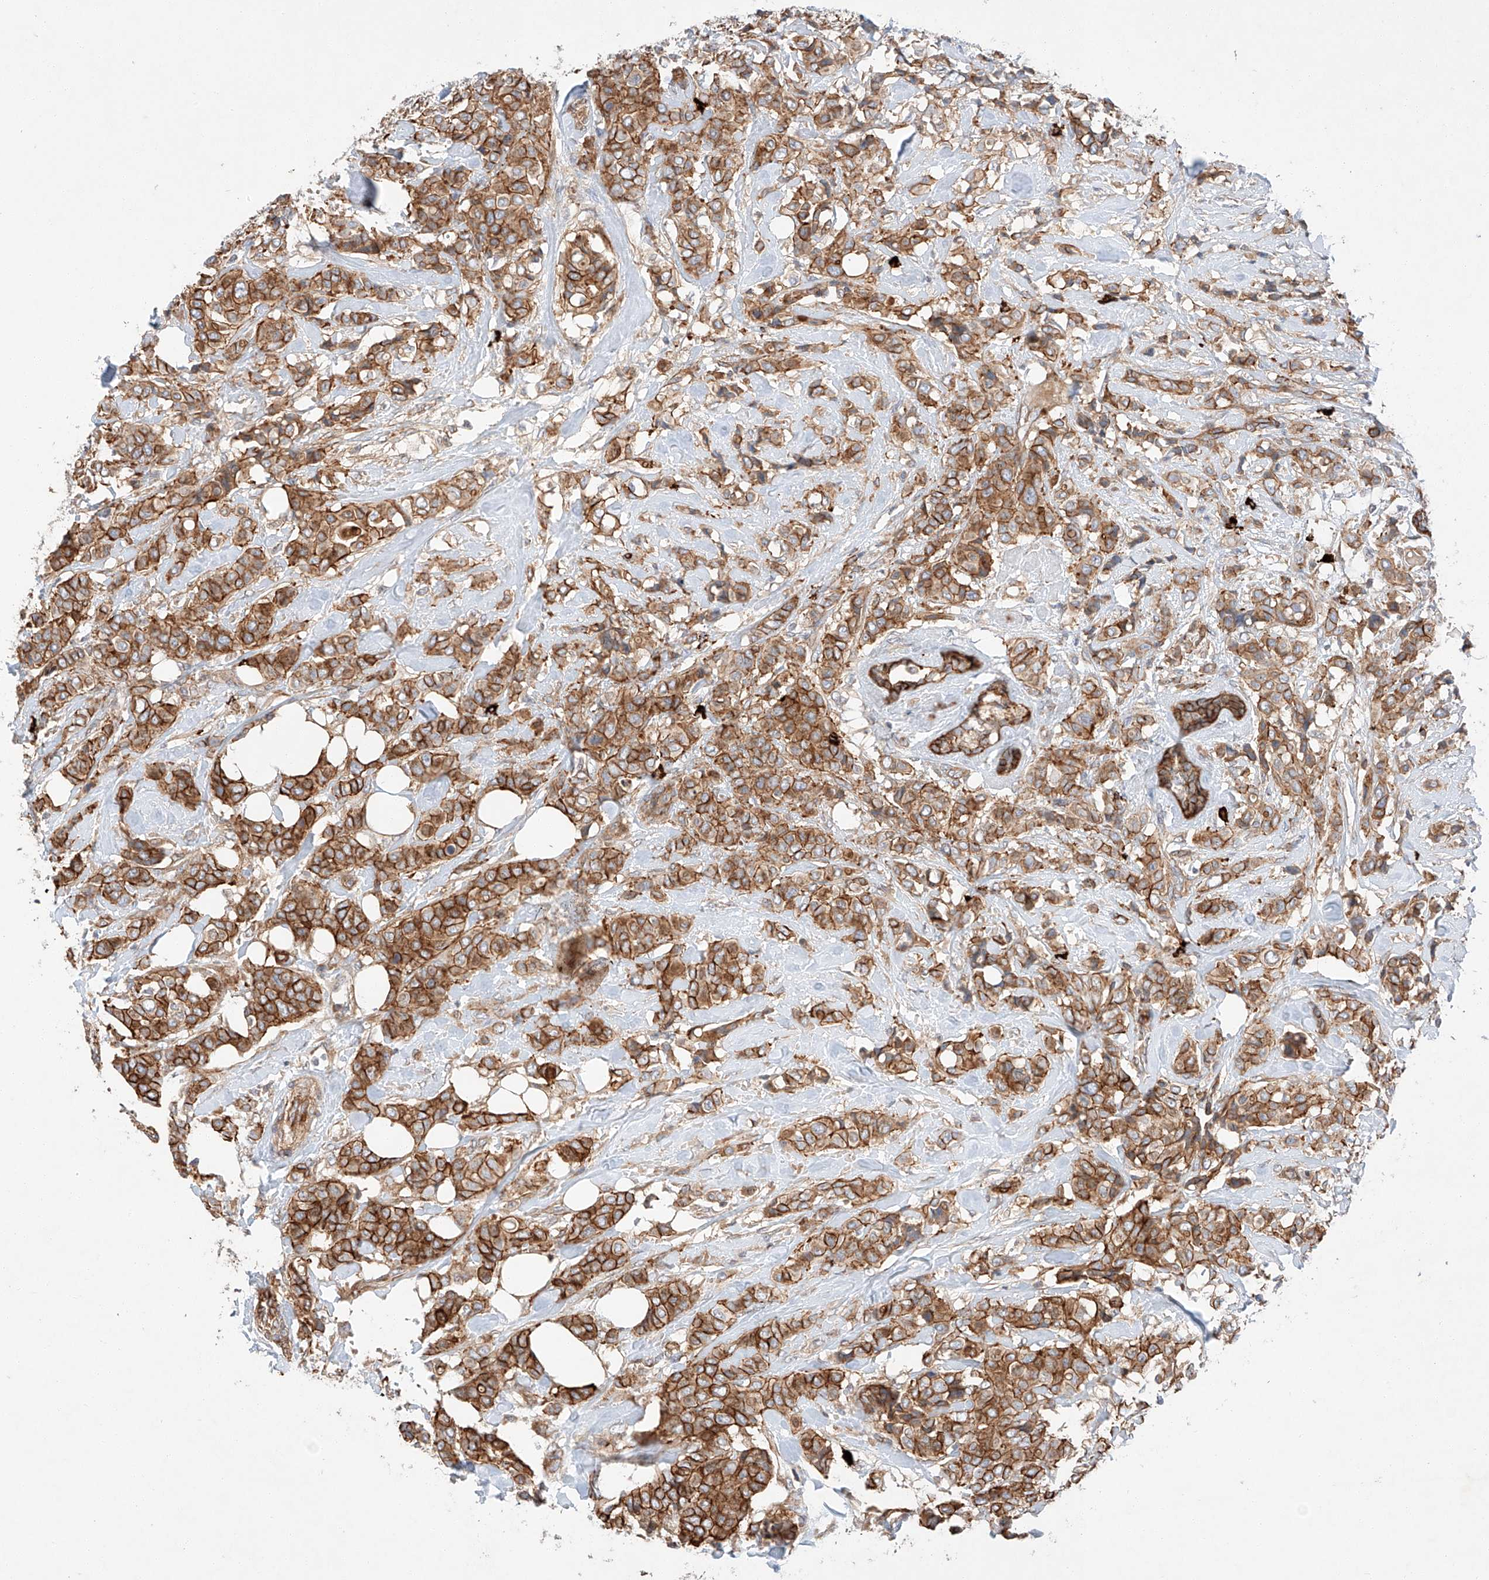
{"staining": {"intensity": "moderate", "quantity": ">75%", "location": "cytoplasmic/membranous"}, "tissue": "breast cancer", "cell_type": "Tumor cells", "image_type": "cancer", "snomed": [{"axis": "morphology", "description": "Lobular carcinoma"}, {"axis": "topography", "description": "Breast"}], "caption": "Immunohistochemistry (IHC) photomicrograph of neoplastic tissue: breast cancer stained using immunohistochemistry (IHC) reveals medium levels of moderate protein expression localized specifically in the cytoplasmic/membranous of tumor cells, appearing as a cytoplasmic/membranous brown color.", "gene": "MINDY4", "patient": {"sex": "female", "age": 51}}